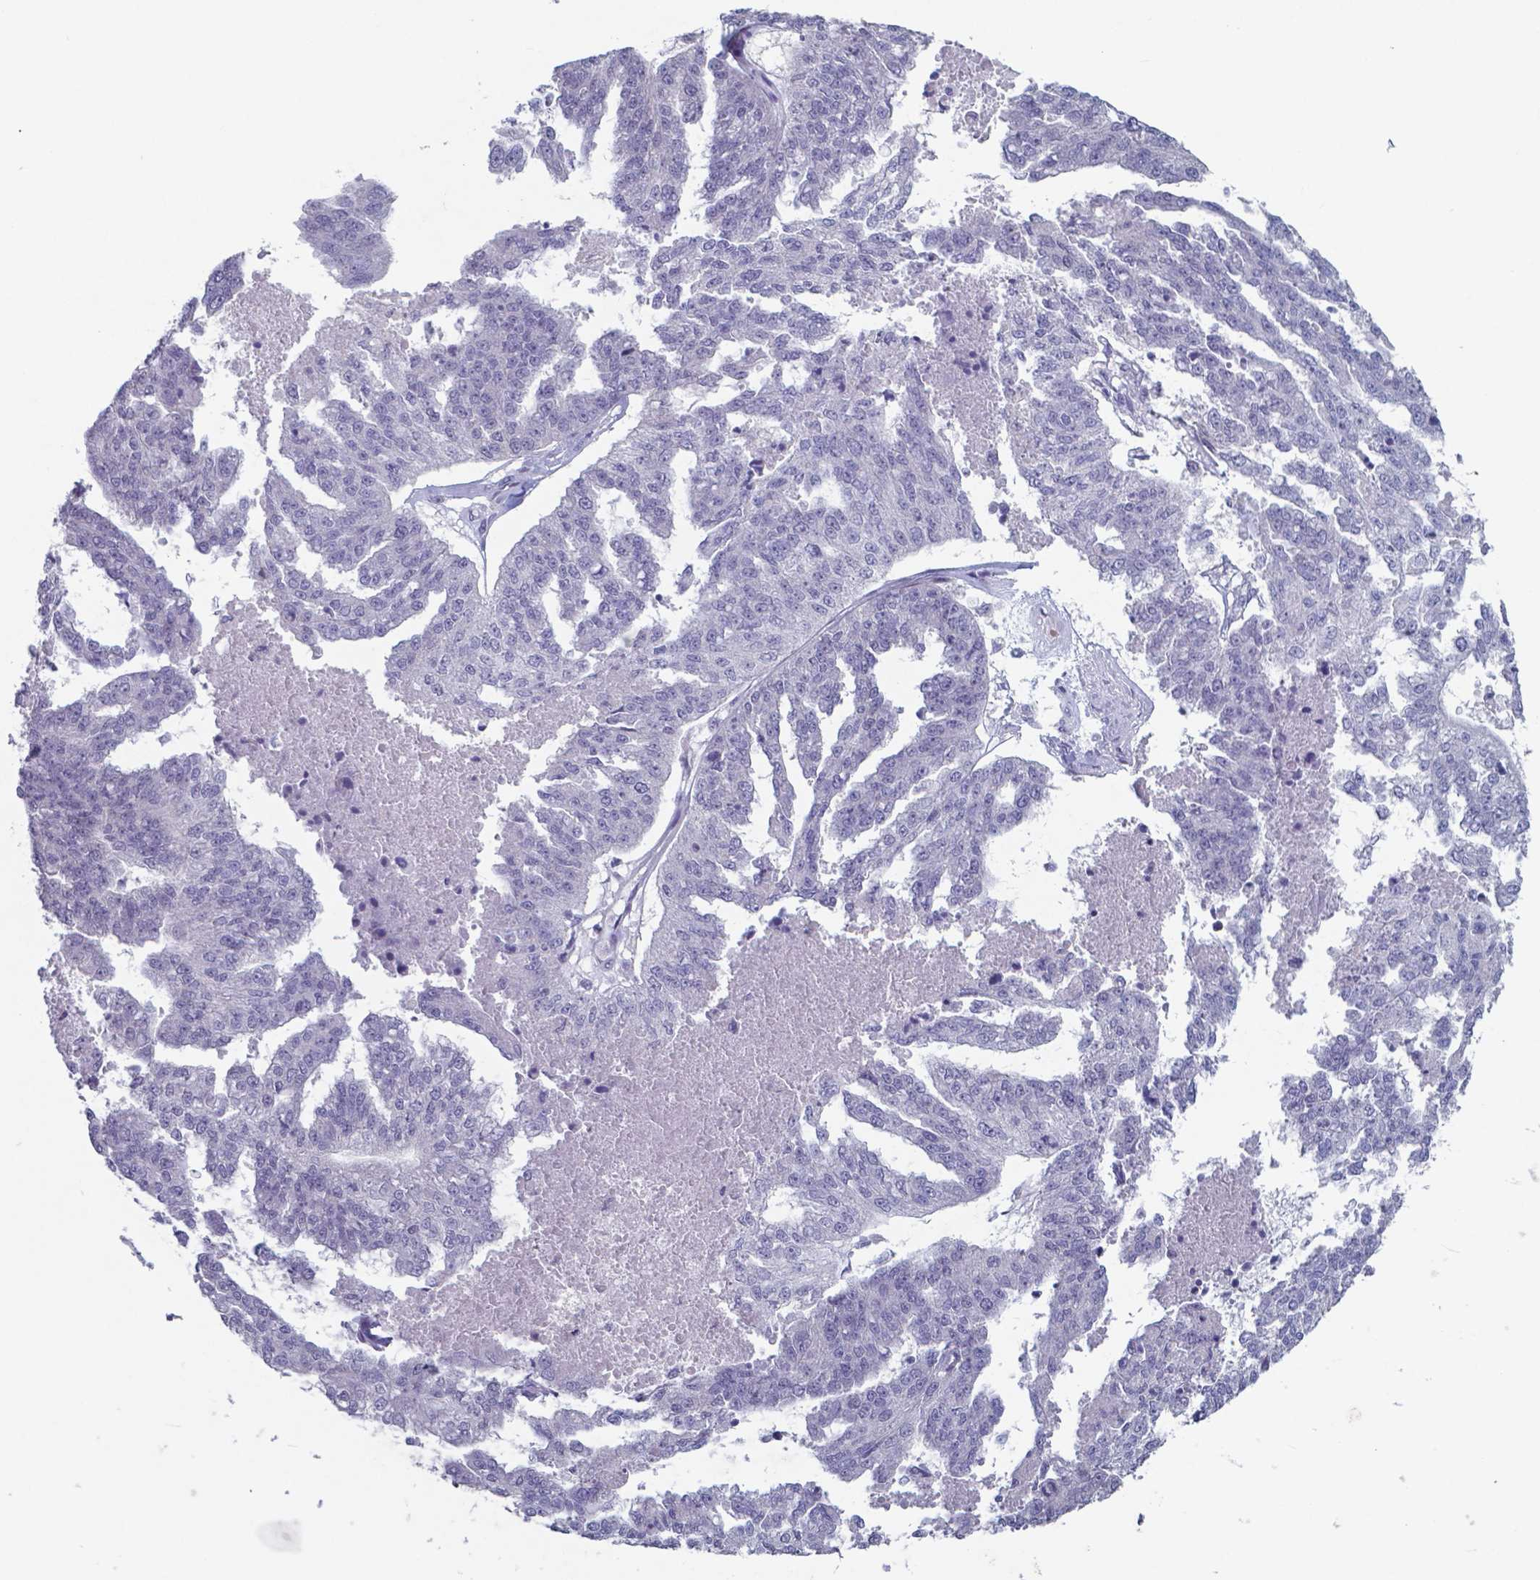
{"staining": {"intensity": "negative", "quantity": "none", "location": "none"}, "tissue": "ovarian cancer", "cell_type": "Tumor cells", "image_type": "cancer", "snomed": [{"axis": "morphology", "description": "Cystadenocarcinoma, serous, NOS"}, {"axis": "topography", "description": "Ovary"}], "caption": "Tumor cells show no significant protein expression in ovarian cancer. (Stains: DAB (3,3'-diaminobenzidine) immunohistochemistry with hematoxylin counter stain, Microscopy: brightfield microscopy at high magnification).", "gene": "TDP2", "patient": {"sex": "female", "age": 58}}